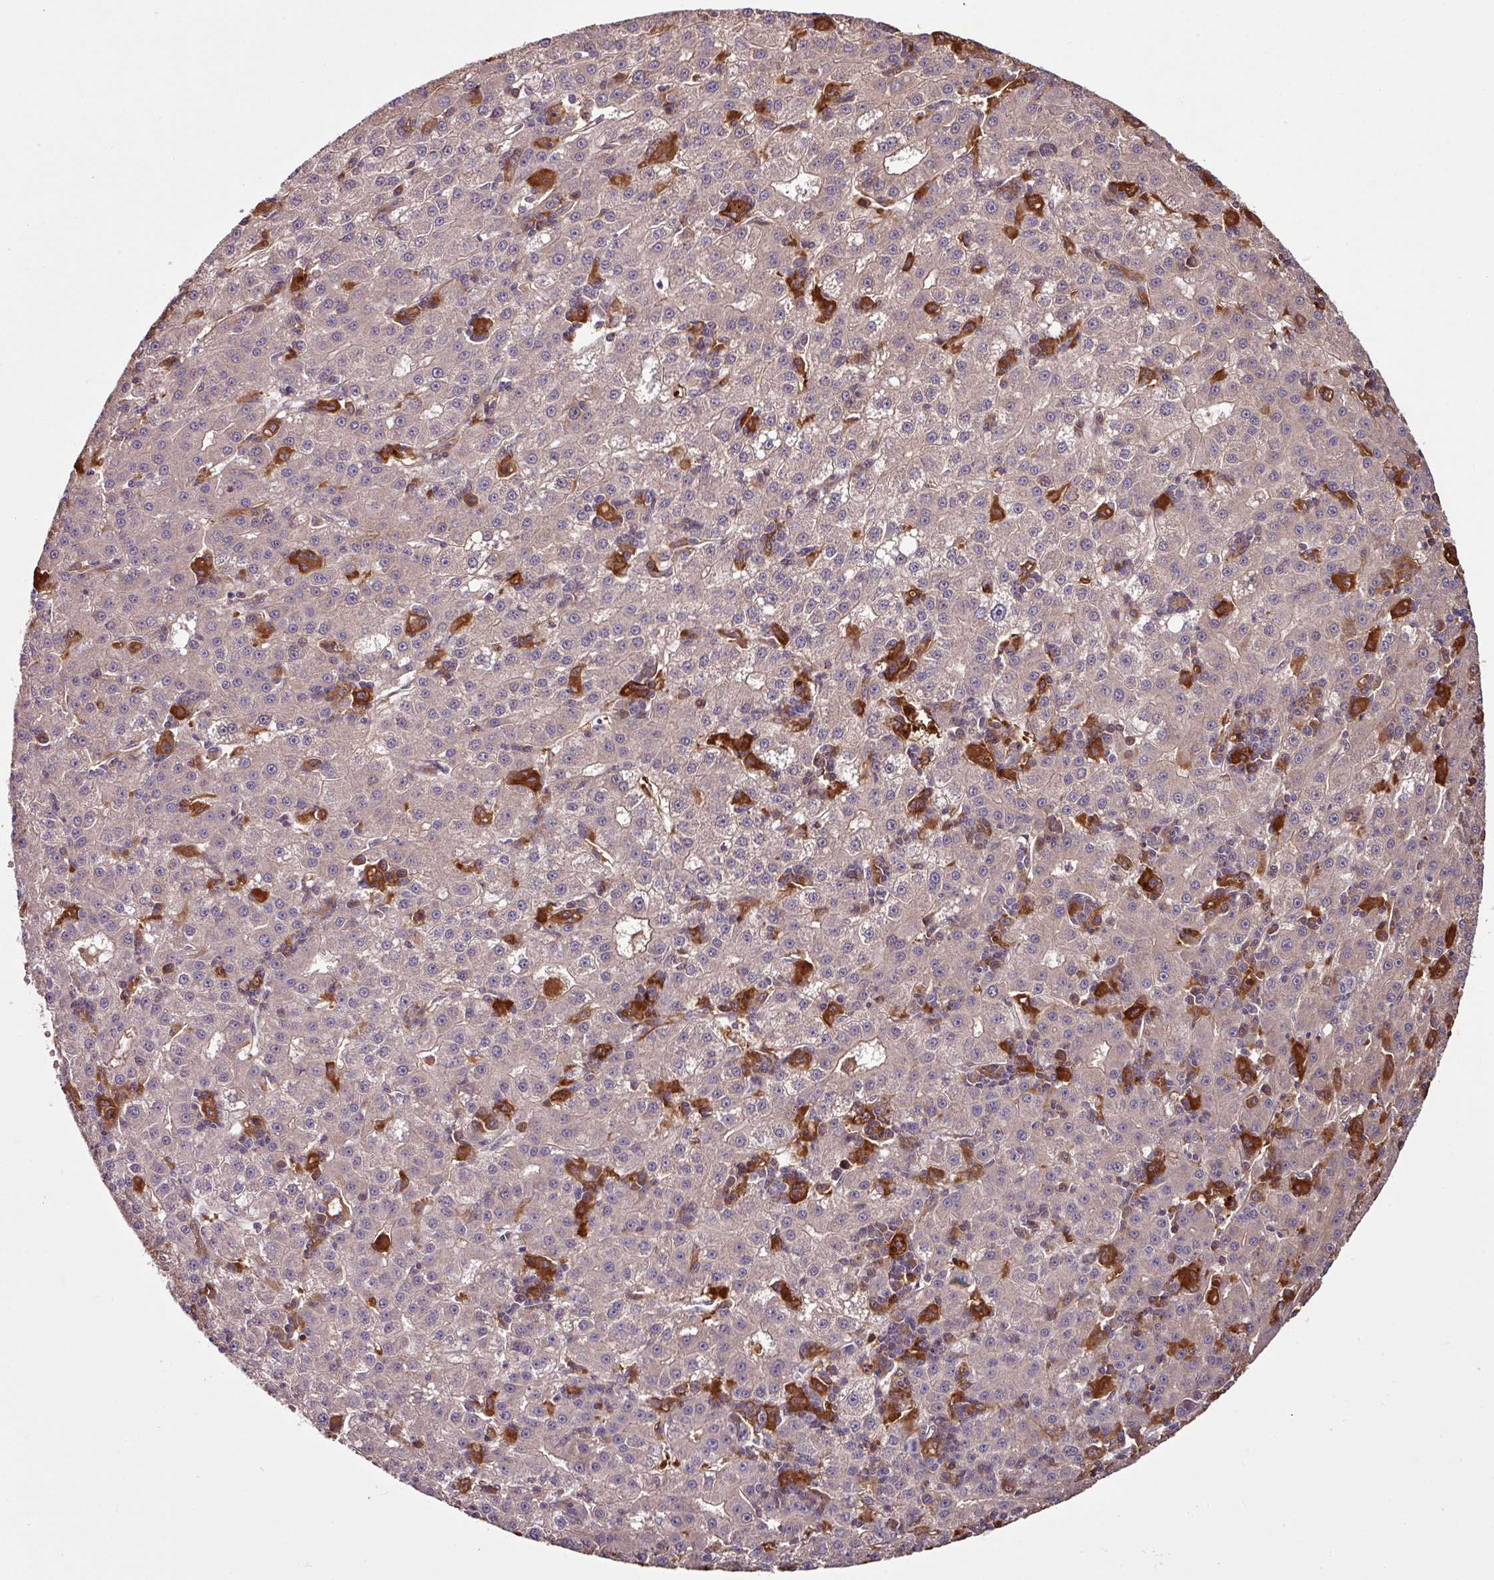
{"staining": {"intensity": "negative", "quantity": "none", "location": "none"}, "tissue": "liver cancer", "cell_type": "Tumor cells", "image_type": "cancer", "snomed": [{"axis": "morphology", "description": "Carcinoma, Hepatocellular, NOS"}, {"axis": "topography", "description": "Liver"}], "caption": "Tumor cells show no significant staining in hepatocellular carcinoma (liver).", "gene": "GNPDA1", "patient": {"sex": "male", "age": 76}}